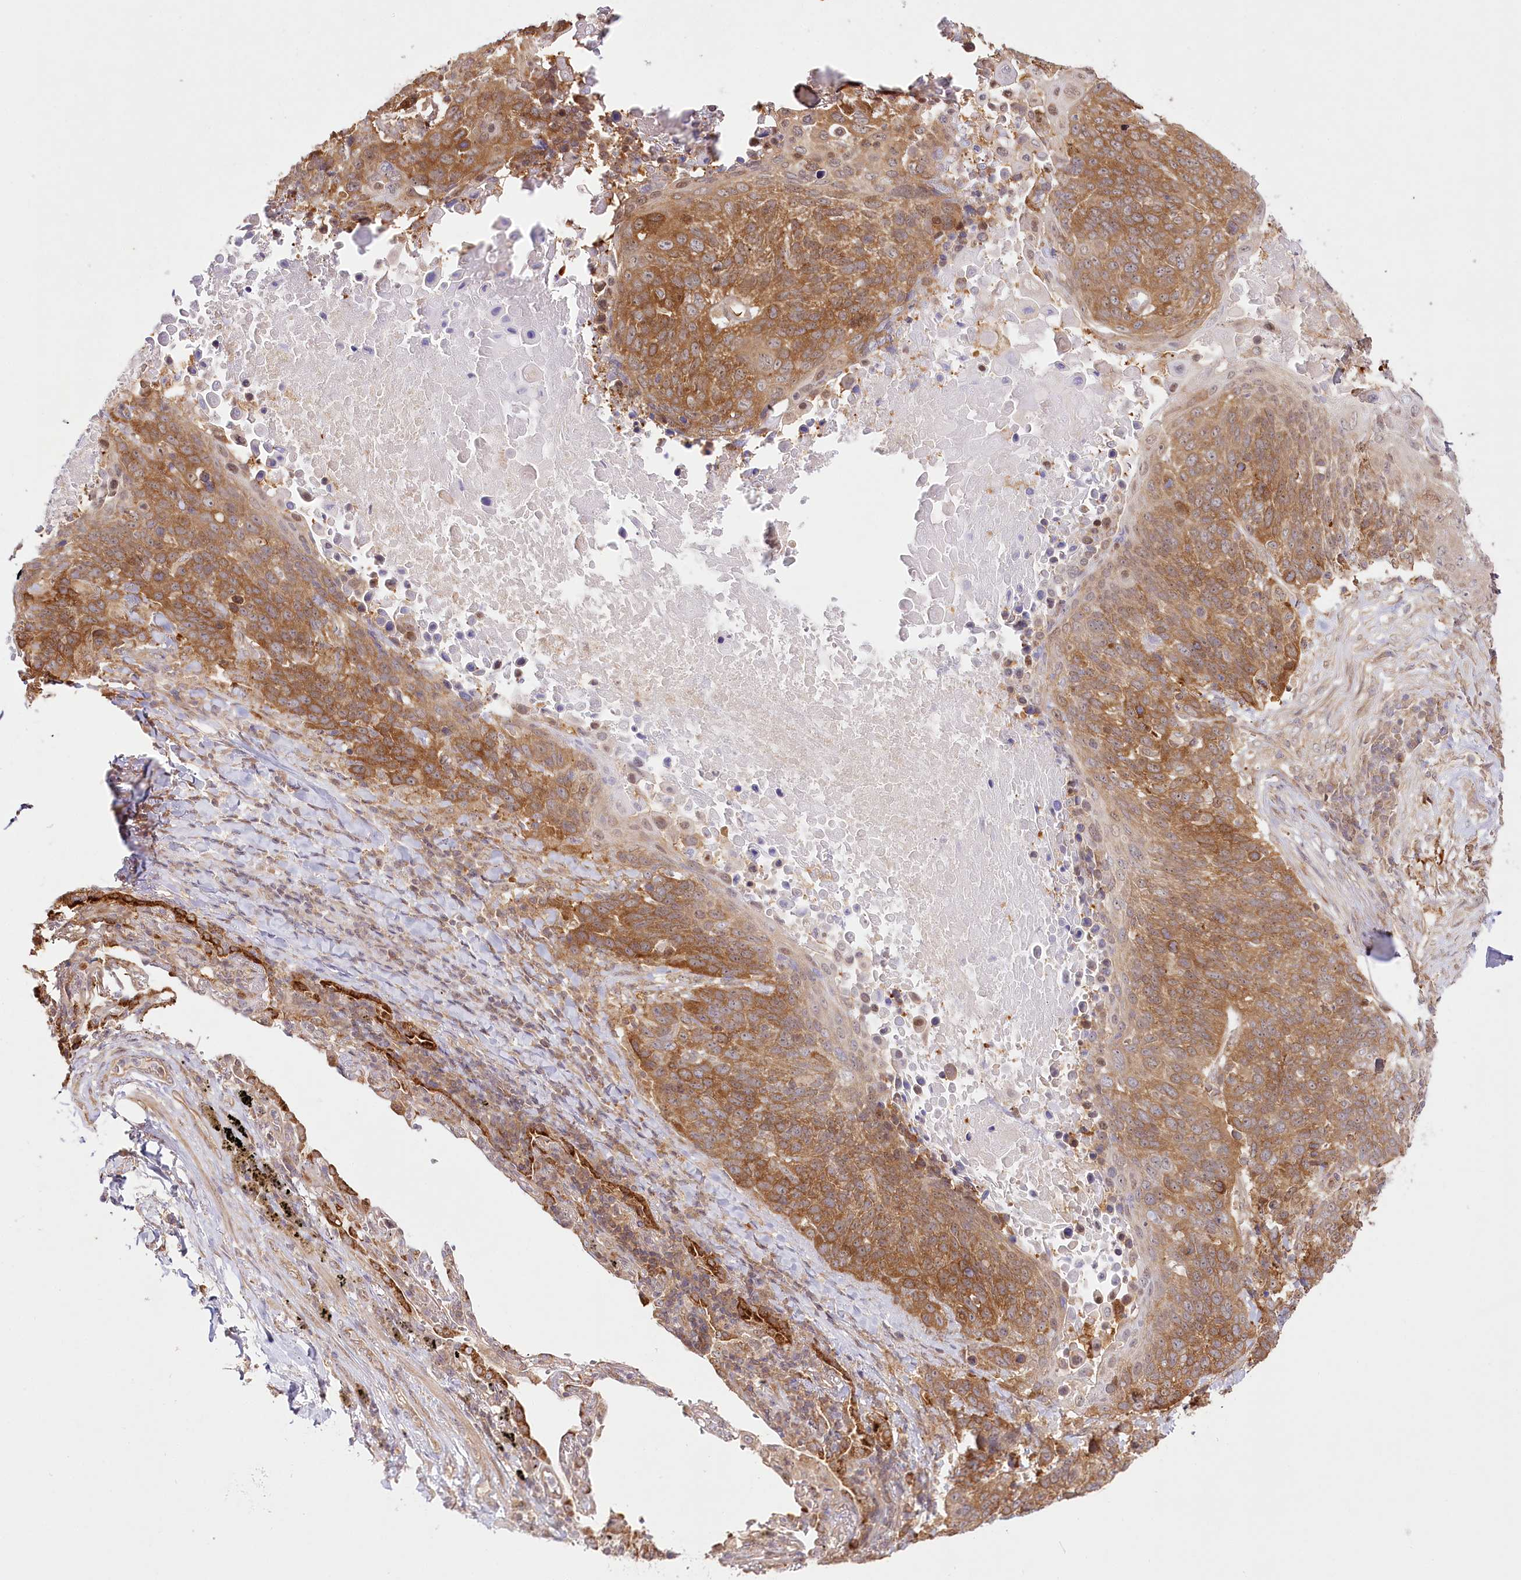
{"staining": {"intensity": "moderate", "quantity": ">75%", "location": "cytoplasmic/membranous"}, "tissue": "lung cancer", "cell_type": "Tumor cells", "image_type": "cancer", "snomed": [{"axis": "morphology", "description": "Squamous cell carcinoma, NOS"}, {"axis": "topography", "description": "Lung"}], "caption": "Tumor cells display medium levels of moderate cytoplasmic/membranous staining in approximately >75% of cells in lung cancer (squamous cell carcinoma). (brown staining indicates protein expression, while blue staining denotes nuclei).", "gene": "INPP4B", "patient": {"sex": "male", "age": 66}}